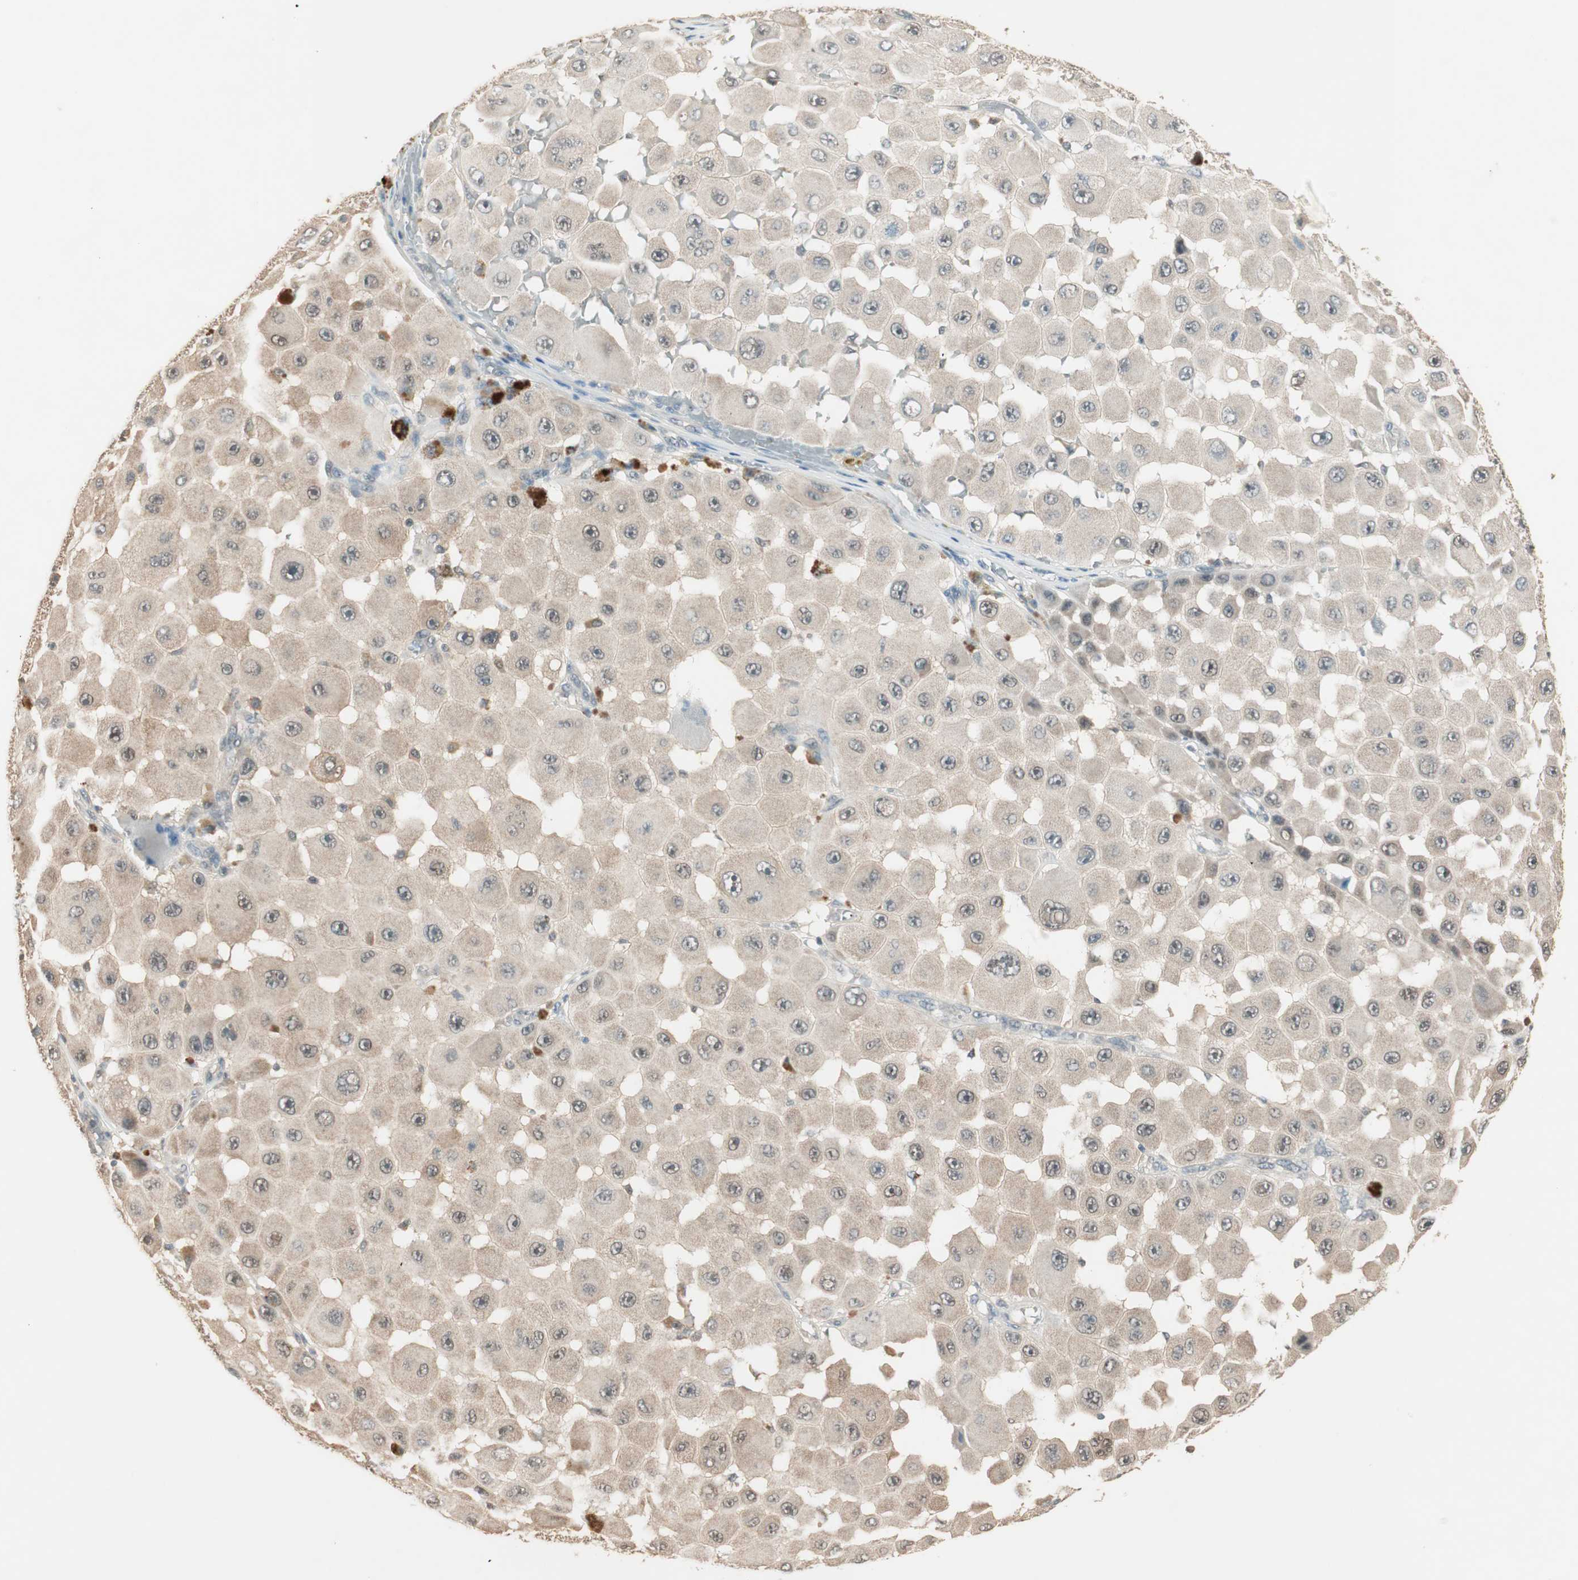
{"staining": {"intensity": "weak", "quantity": "25%-75%", "location": "cytoplasmic/membranous"}, "tissue": "melanoma", "cell_type": "Tumor cells", "image_type": "cancer", "snomed": [{"axis": "morphology", "description": "Malignant melanoma, NOS"}, {"axis": "topography", "description": "Skin"}], "caption": "Human malignant melanoma stained for a protein (brown) exhibits weak cytoplasmic/membranous positive expression in approximately 25%-75% of tumor cells.", "gene": "USP5", "patient": {"sex": "female", "age": 81}}